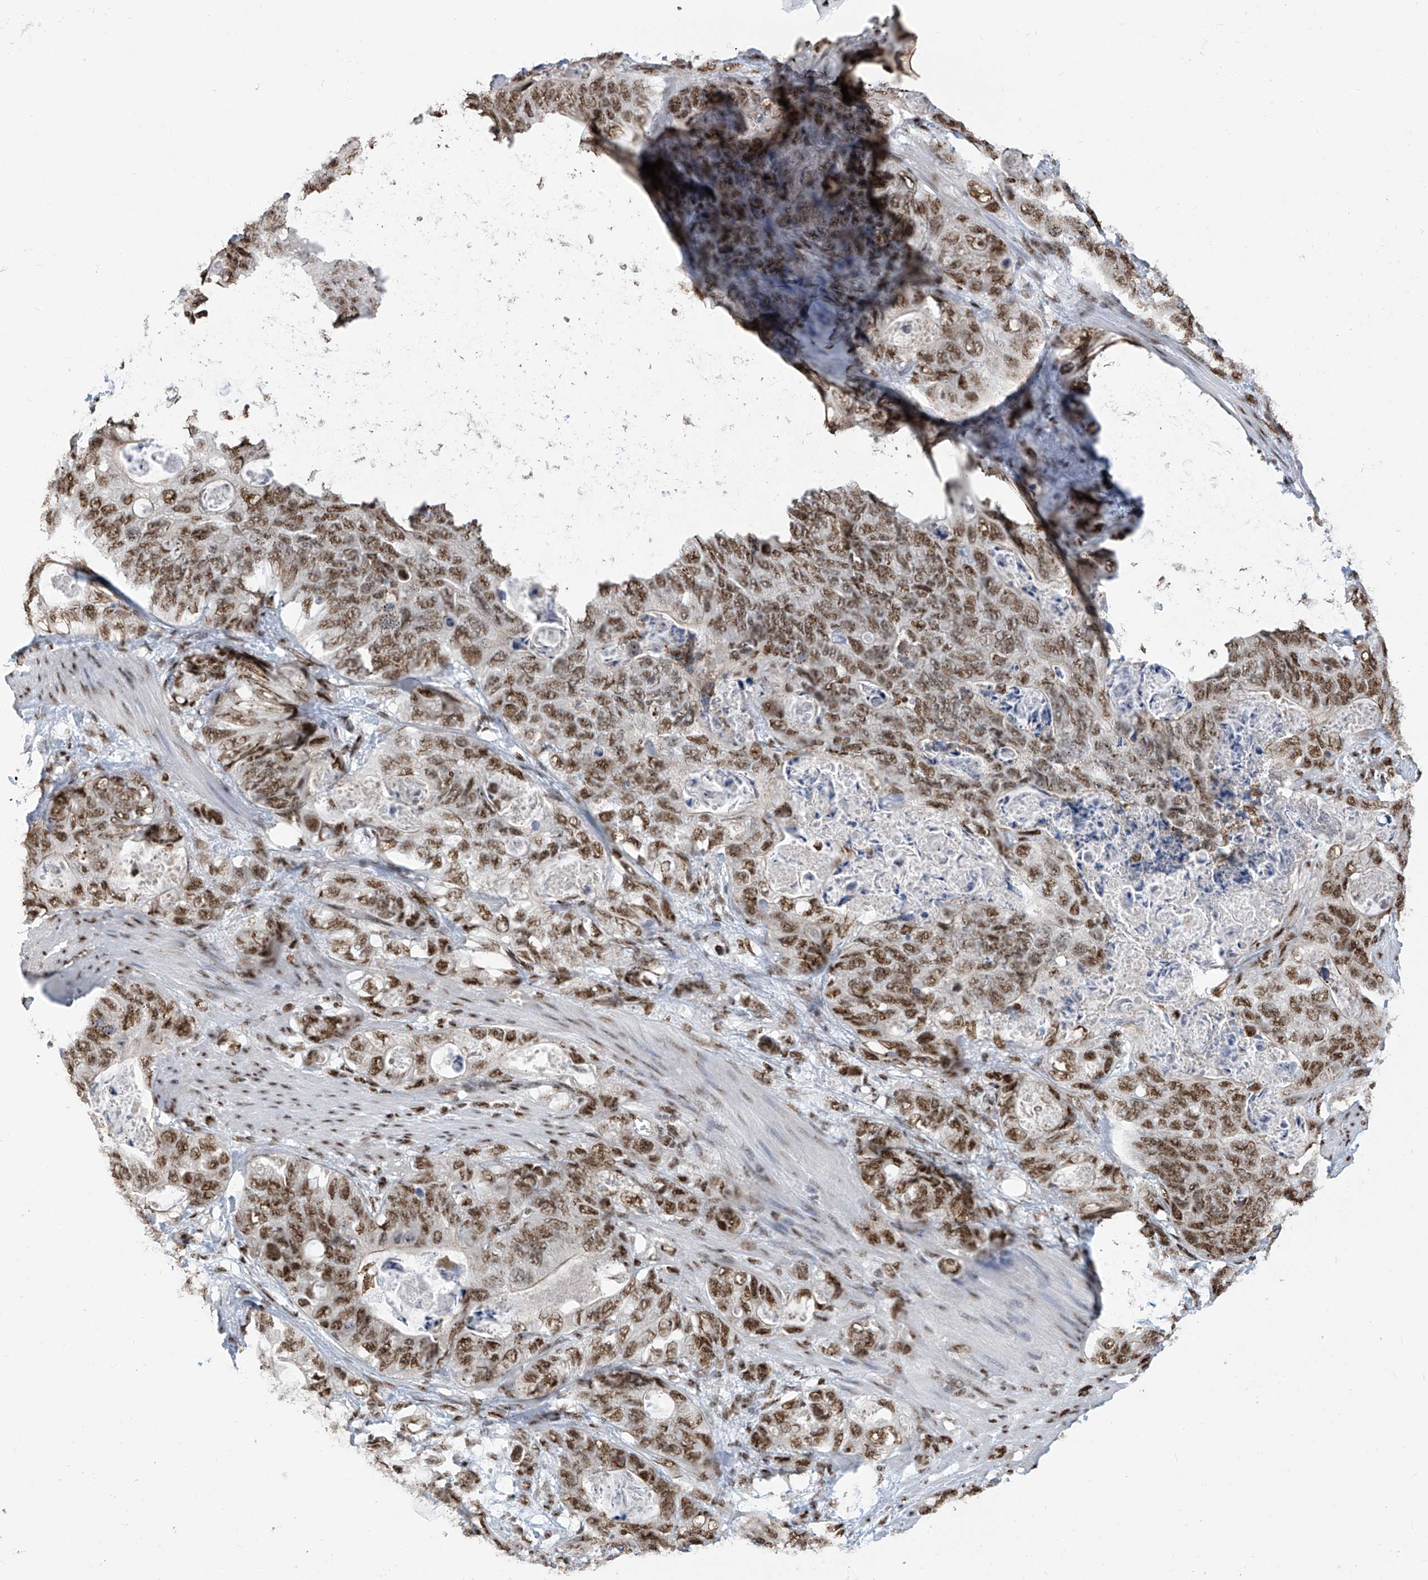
{"staining": {"intensity": "moderate", "quantity": ">75%", "location": "cytoplasmic/membranous,nuclear"}, "tissue": "stomach cancer", "cell_type": "Tumor cells", "image_type": "cancer", "snomed": [{"axis": "morphology", "description": "Normal tissue, NOS"}, {"axis": "morphology", "description": "Adenocarcinoma, NOS"}, {"axis": "topography", "description": "Stomach"}], "caption": "High-magnification brightfield microscopy of adenocarcinoma (stomach) stained with DAB (brown) and counterstained with hematoxylin (blue). tumor cells exhibit moderate cytoplasmic/membranous and nuclear staining is seen in approximately>75% of cells.", "gene": "APLF", "patient": {"sex": "female", "age": 89}}